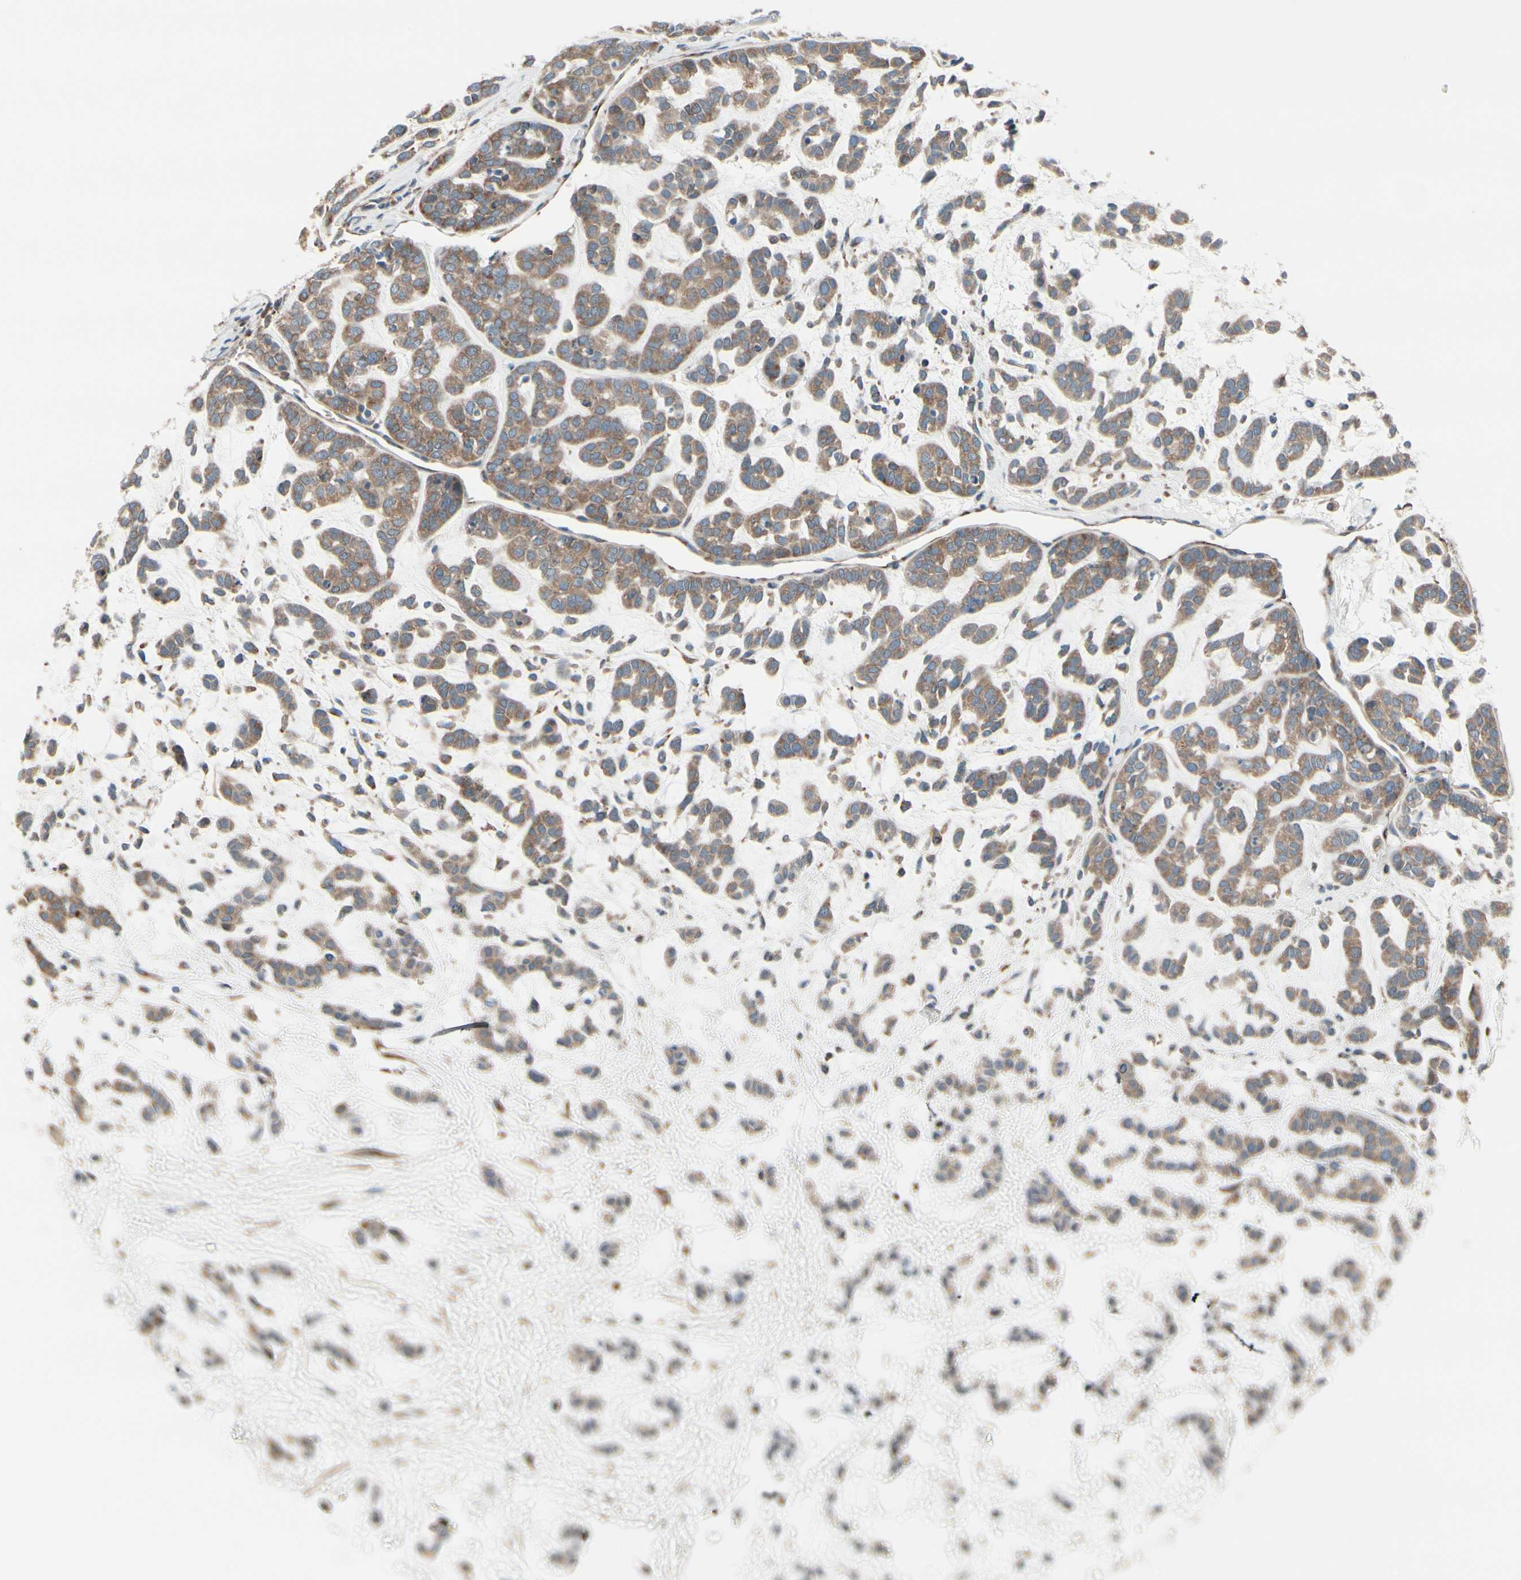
{"staining": {"intensity": "weak", "quantity": ">75%", "location": "cytoplasmic/membranous"}, "tissue": "head and neck cancer", "cell_type": "Tumor cells", "image_type": "cancer", "snomed": [{"axis": "morphology", "description": "Adenocarcinoma, NOS"}, {"axis": "morphology", "description": "Adenoma, NOS"}, {"axis": "topography", "description": "Head-Neck"}], "caption": "Immunohistochemistry (DAB) staining of head and neck cancer (adenoma) shows weak cytoplasmic/membranous protein staining in approximately >75% of tumor cells.", "gene": "FNDC3A", "patient": {"sex": "female", "age": 55}}